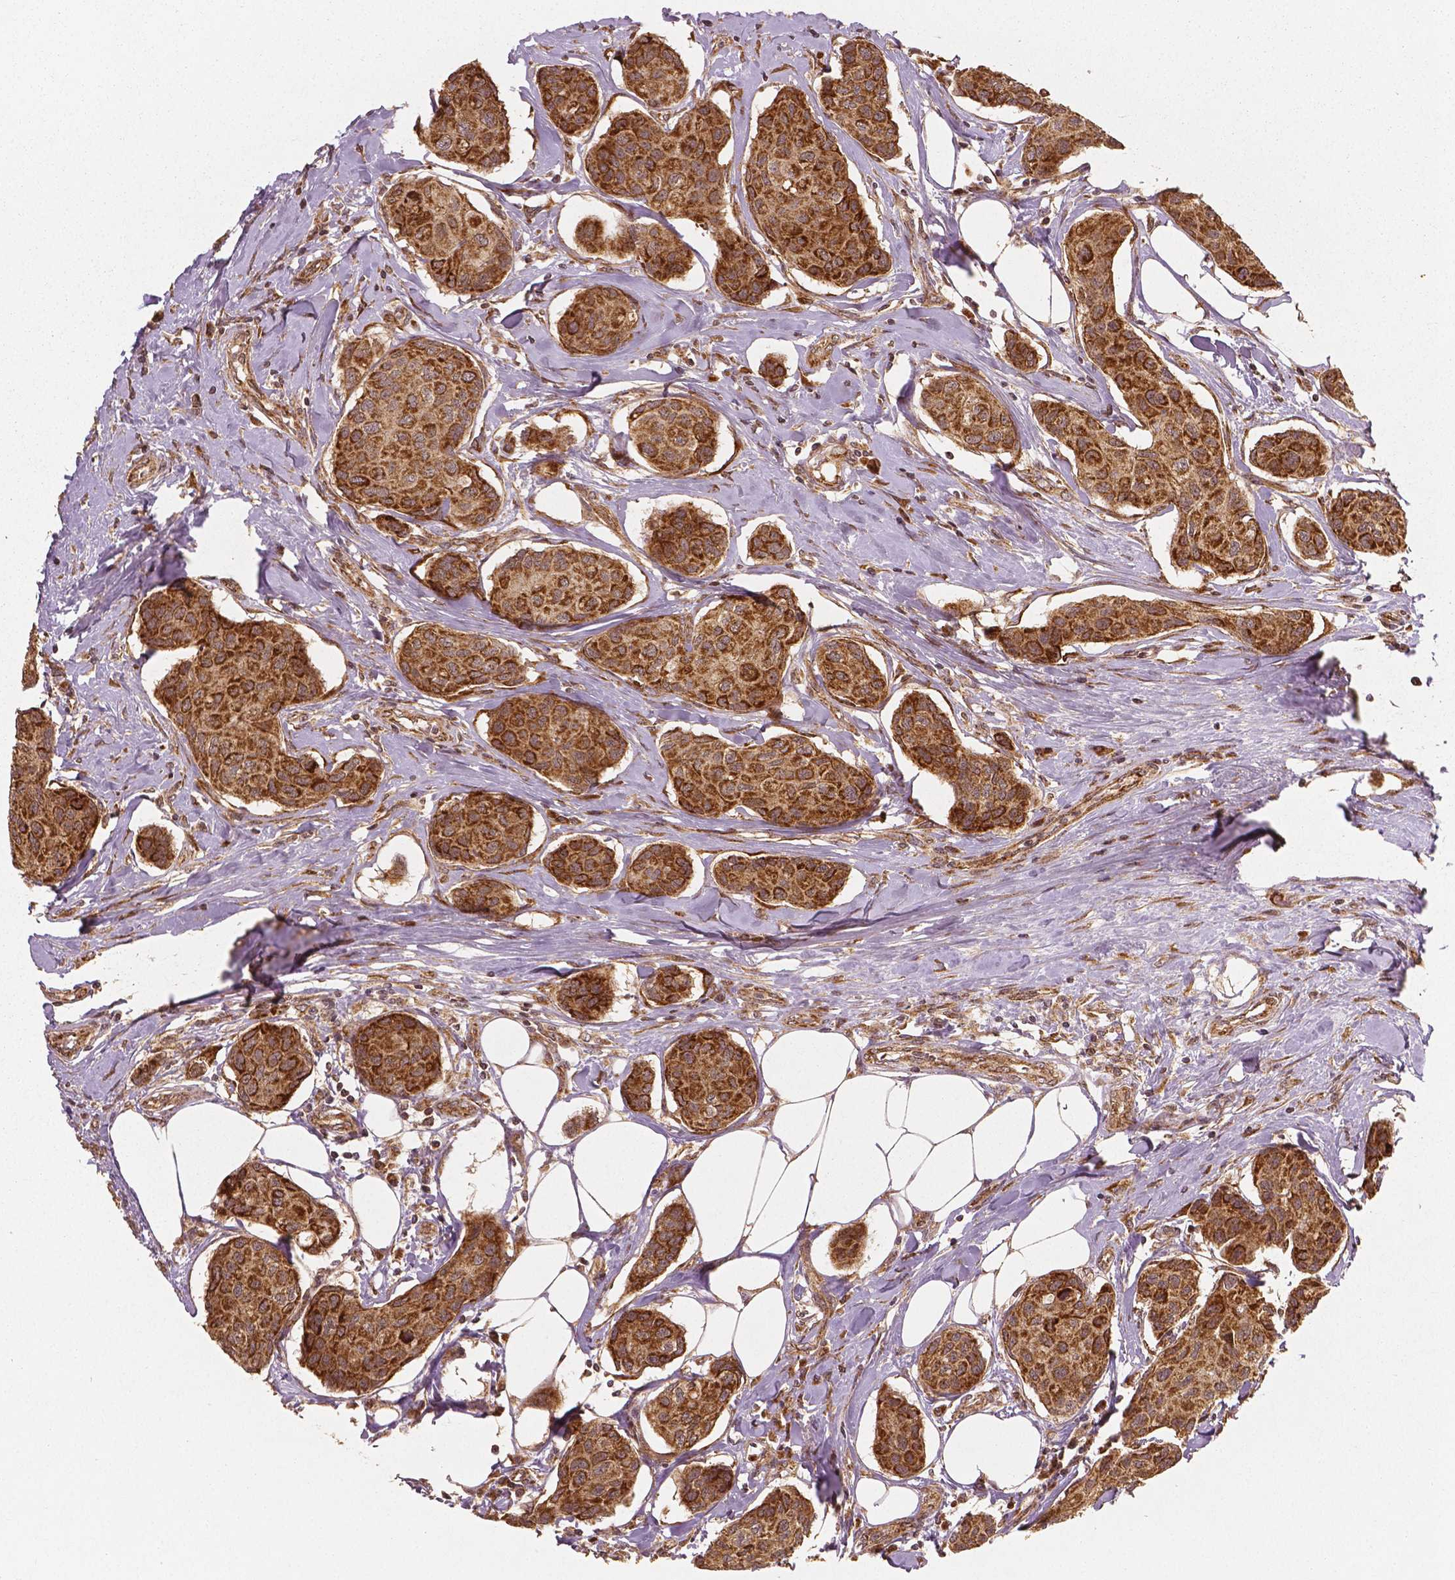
{"staining": {"intensity": "strong", "quantity": ">75%", "location": "cytoplasmic/membranous"}, "tissue": "breast cancer", "cell_type": "Tumor cells", "image_type": "cancer", "snomed": [{"axis": "morphology", "description": "Duct carcinoma"}, {"axis": "topography", "description": "Breast"}], "caption": "There is high levels of strong cytoplasmic/membranous expression in tumor cells of invasive ductal carcinoma (breast), as demonstrated by immunohistochemical staining (brown color).", "gene": "PGAM5", "patient": {"sex": "female", "age": 80}}